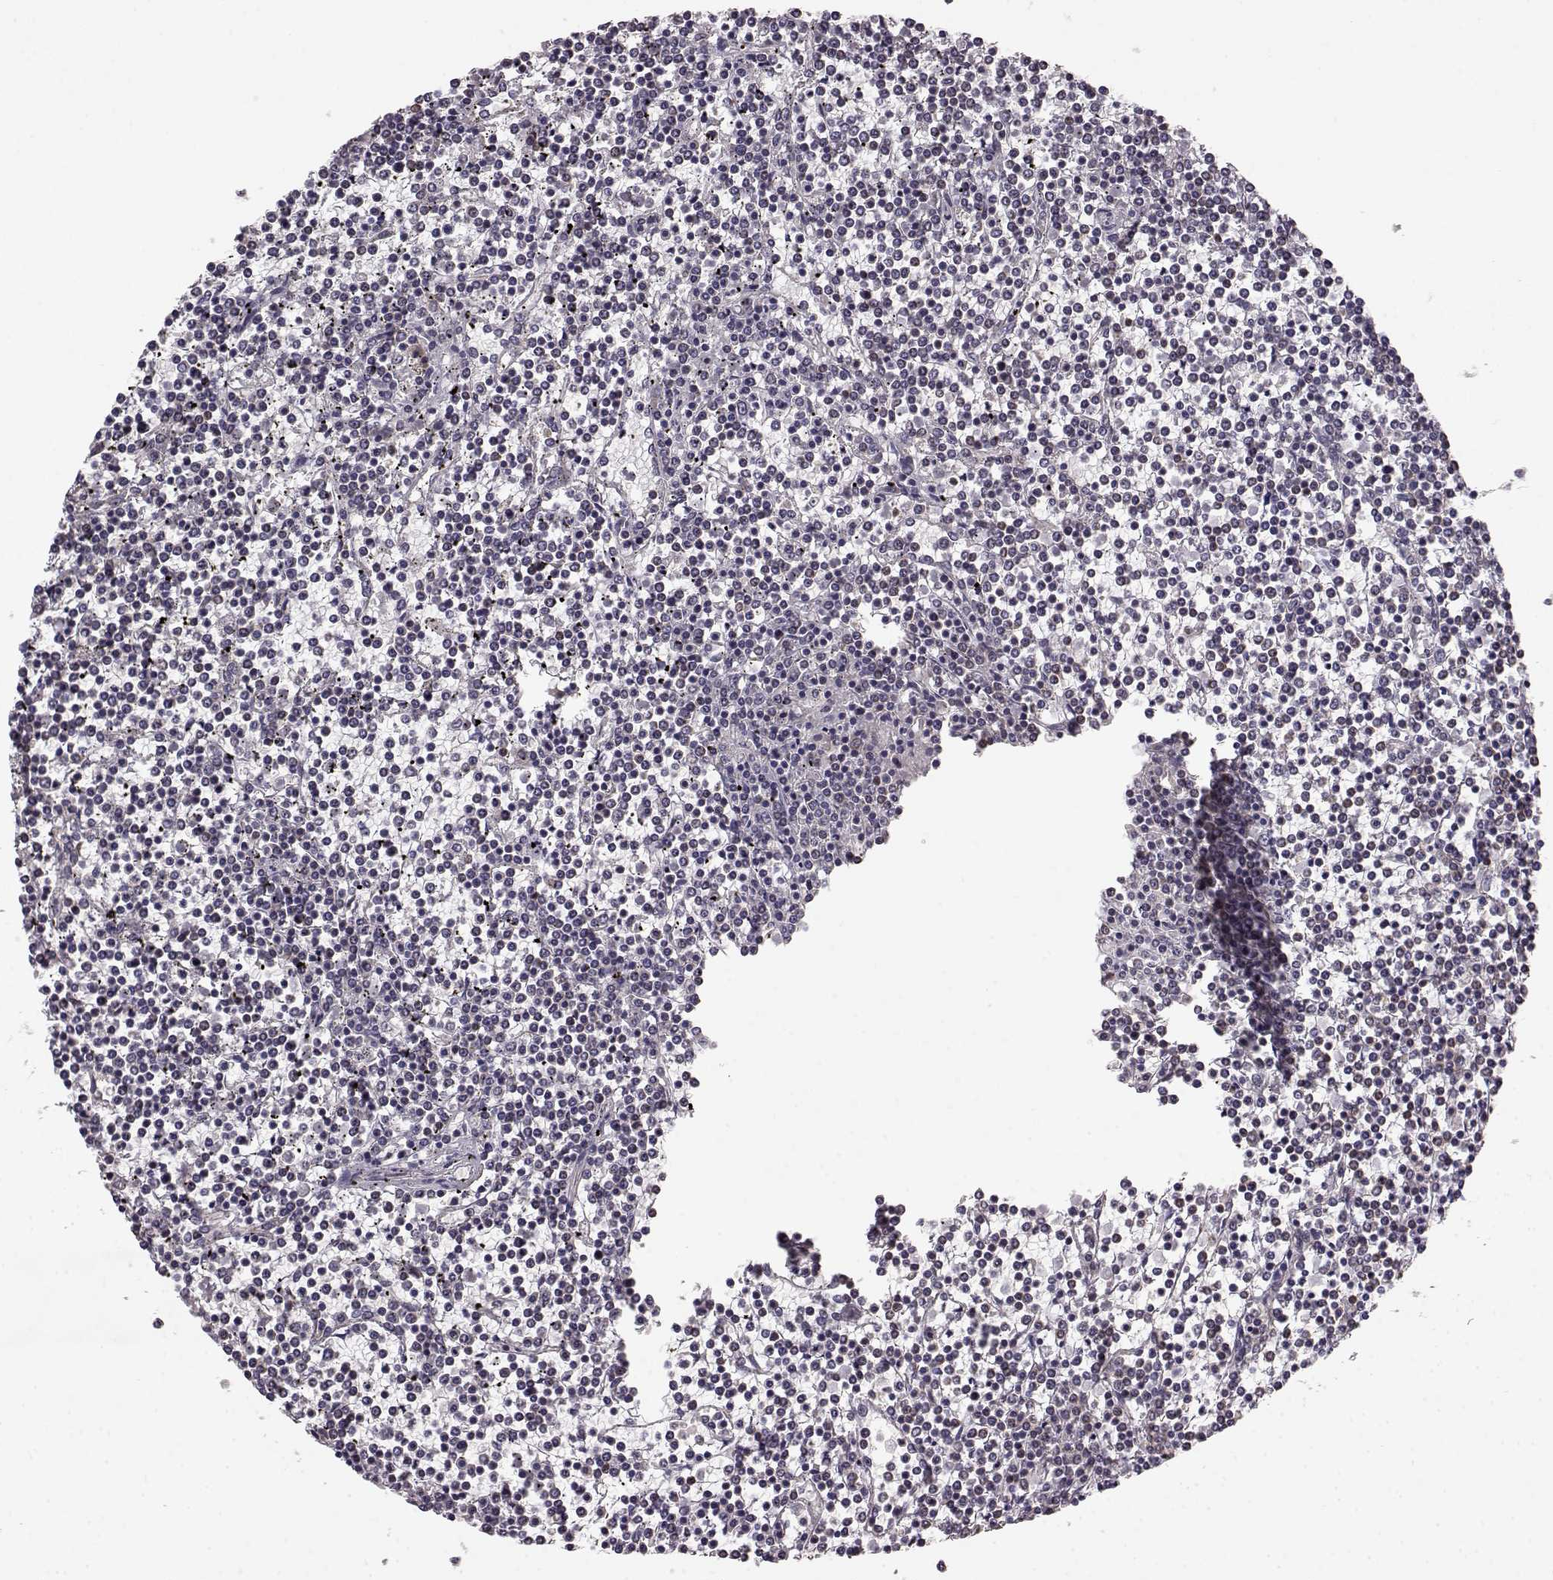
{"staining": {"intensity": "negative", "quantity": "none", "location": "none"}, "tissue": "lymphoma", "cell_type": "Tumor cells", "image_type": "cancer", "snomed": [{"axis": "morphology", "description": "Malignant lymphoma, non-Hodgkin's type, Low grade"}, {"axis": "topography", "description": "Spleen"}], "caption": "Low-grade malignant lymphoma, non-Hodgkin's type was stained to show a protein in brown. There is no significant staining in tumor cells.", "gene": "BACH2", "patient": {"sex": "female", "age": 19}}